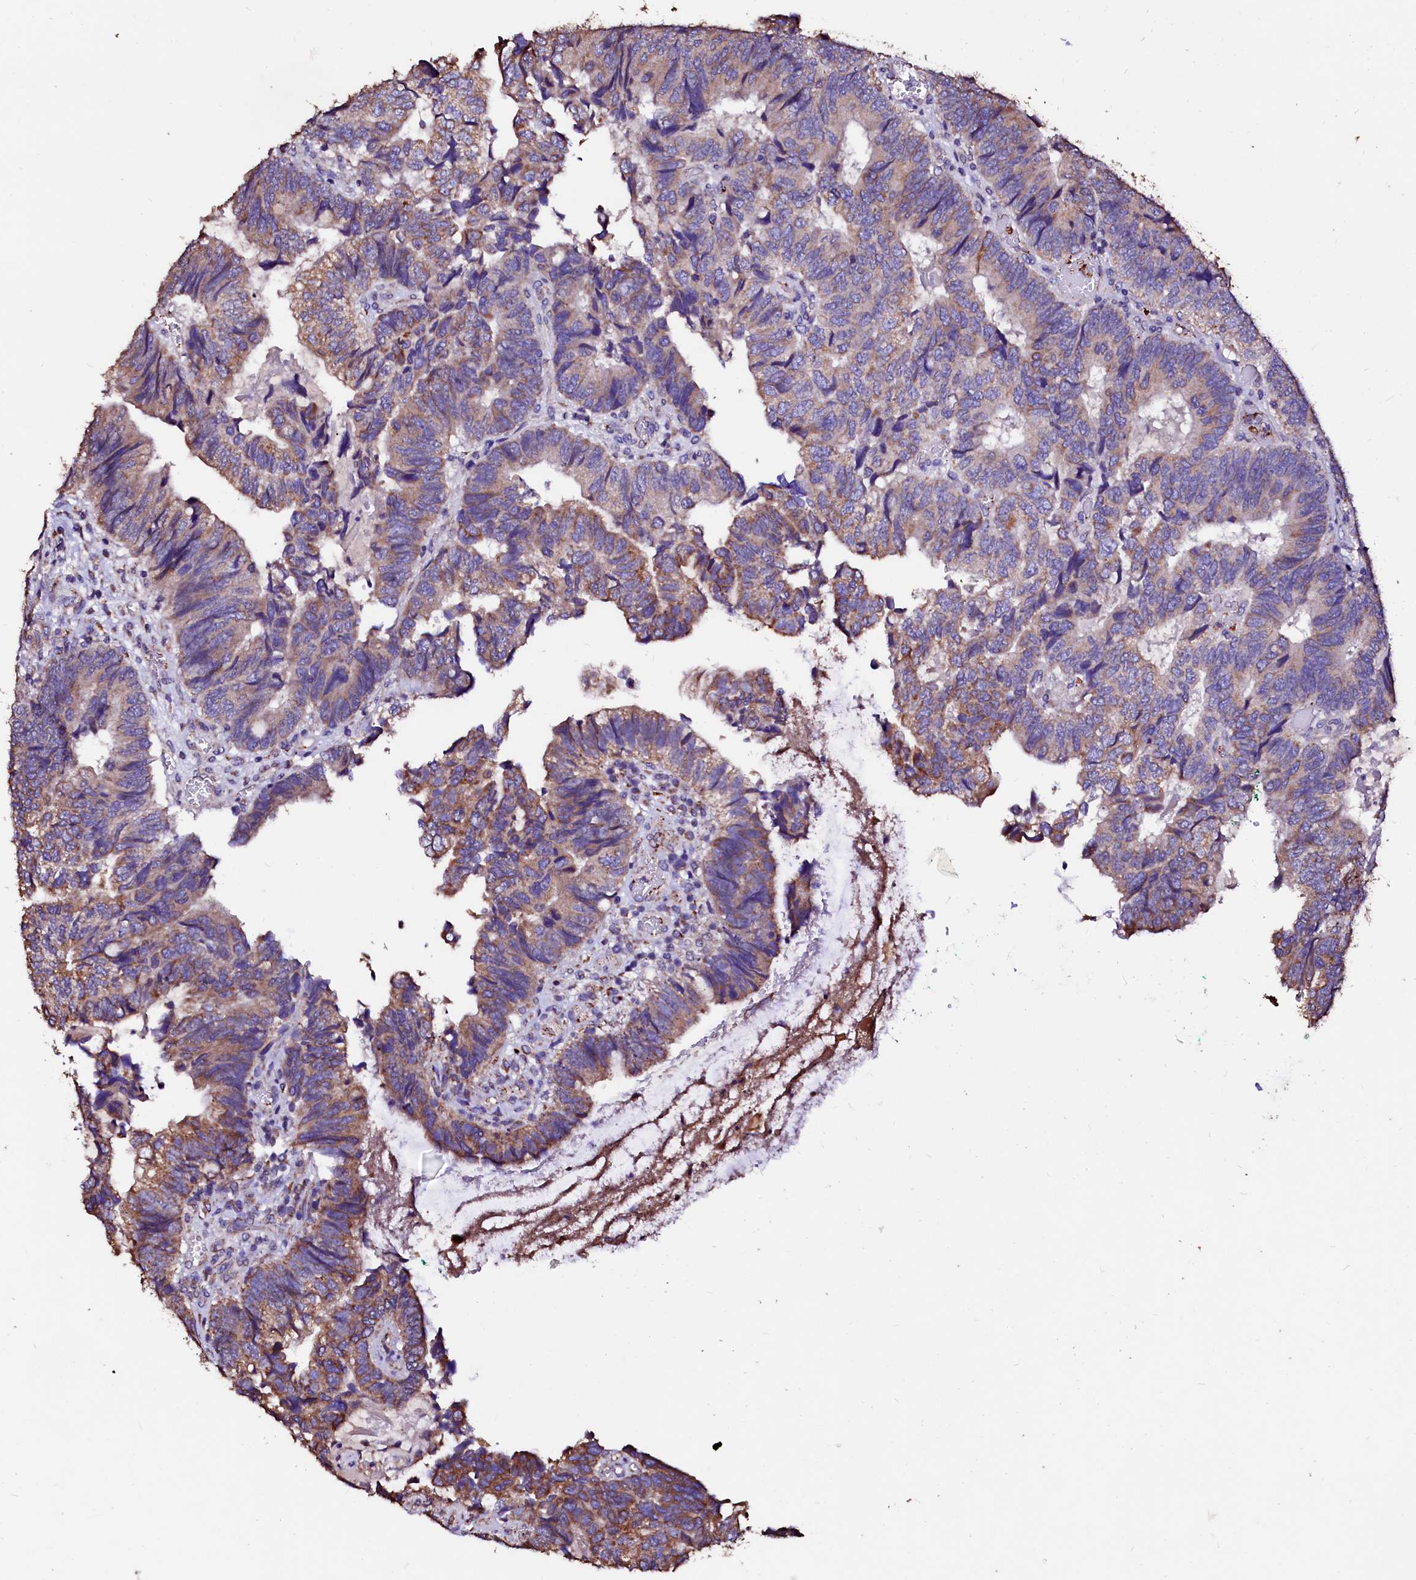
{"staining": {"intensity": "moderate", "quantity": ">75%", "location": "cytoplasmic/membranous"}, "tissue": "colorectal cancer", "cell_type": "Tumor cells", "image_type": "cancer", "snomed": [{"axis": "morphology", "description": "Adenocarcinoma, NOS"}, {"axis": "topography", "description": "Colon"}], "caption": "Colorectal cancer was stained to show a protein in brown. There is medium levels of moderate cytoplasmic/membranous positivity in approximately >75% of tumor cells. The staining was performed using DAB (3,3'-diaminobenzidine), with brown indicating positive protein expression. Nuclei are stained blue with hematoxylin.", "gene": "MAOB", "patient": {"sex": "female", "age": 67}}